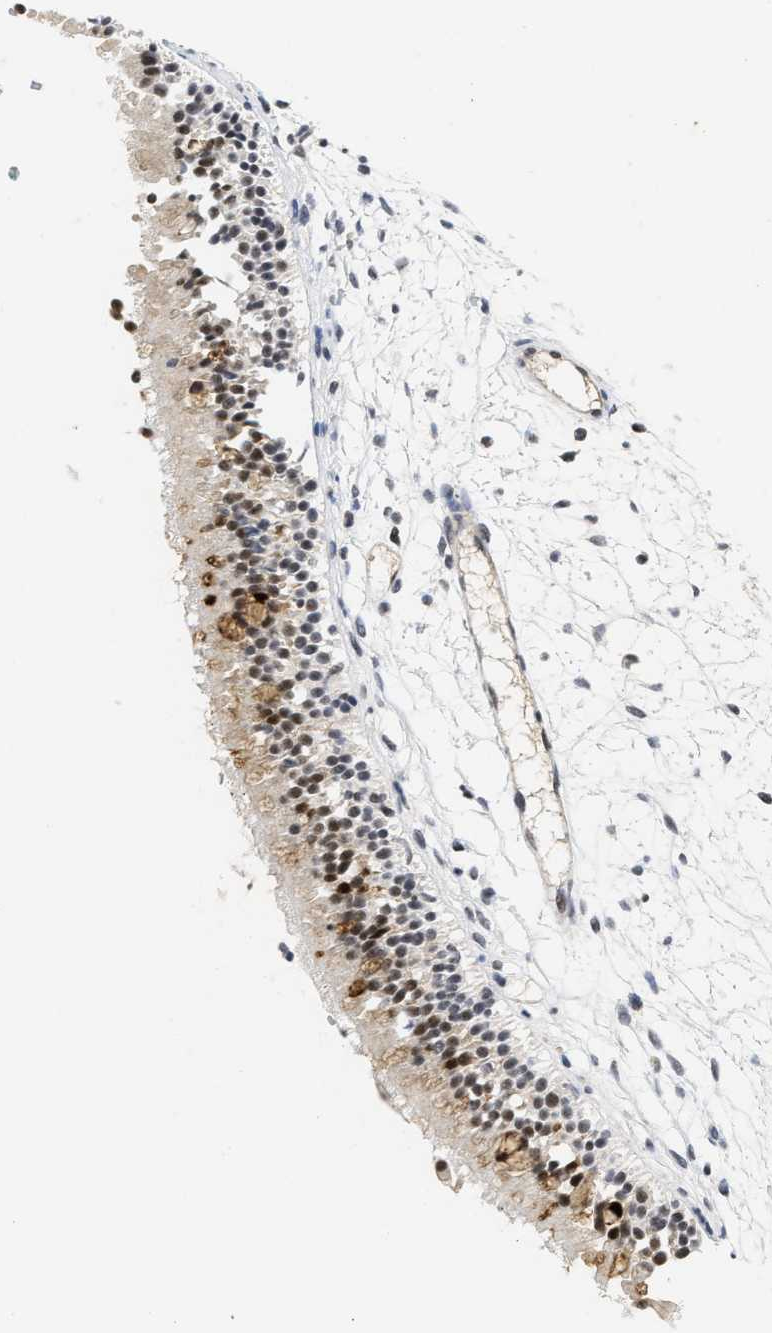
{"staining": {"intensity": "moderate", "quantity": ">75%", "location": "cytoplasmic/membranous,nuclear"}, "tissue": "nasopharynx", "cell_type": "Respiratory epithelial cells", "image_type": "normal", "snomed": [{"axis": "morphology", "description": "Normal tissue, NOS"}, {"axis": "topography", "description": "Nasopharynx"}], "caption": "Protein analysis of normal nasopharynx displays moderate cytoplasmic/membranous,nuclear positivity in approximately >75% of respiratory epithelial cells.", "gene": "HIF1A", "patient": {"sex": "female", "age": 54}}